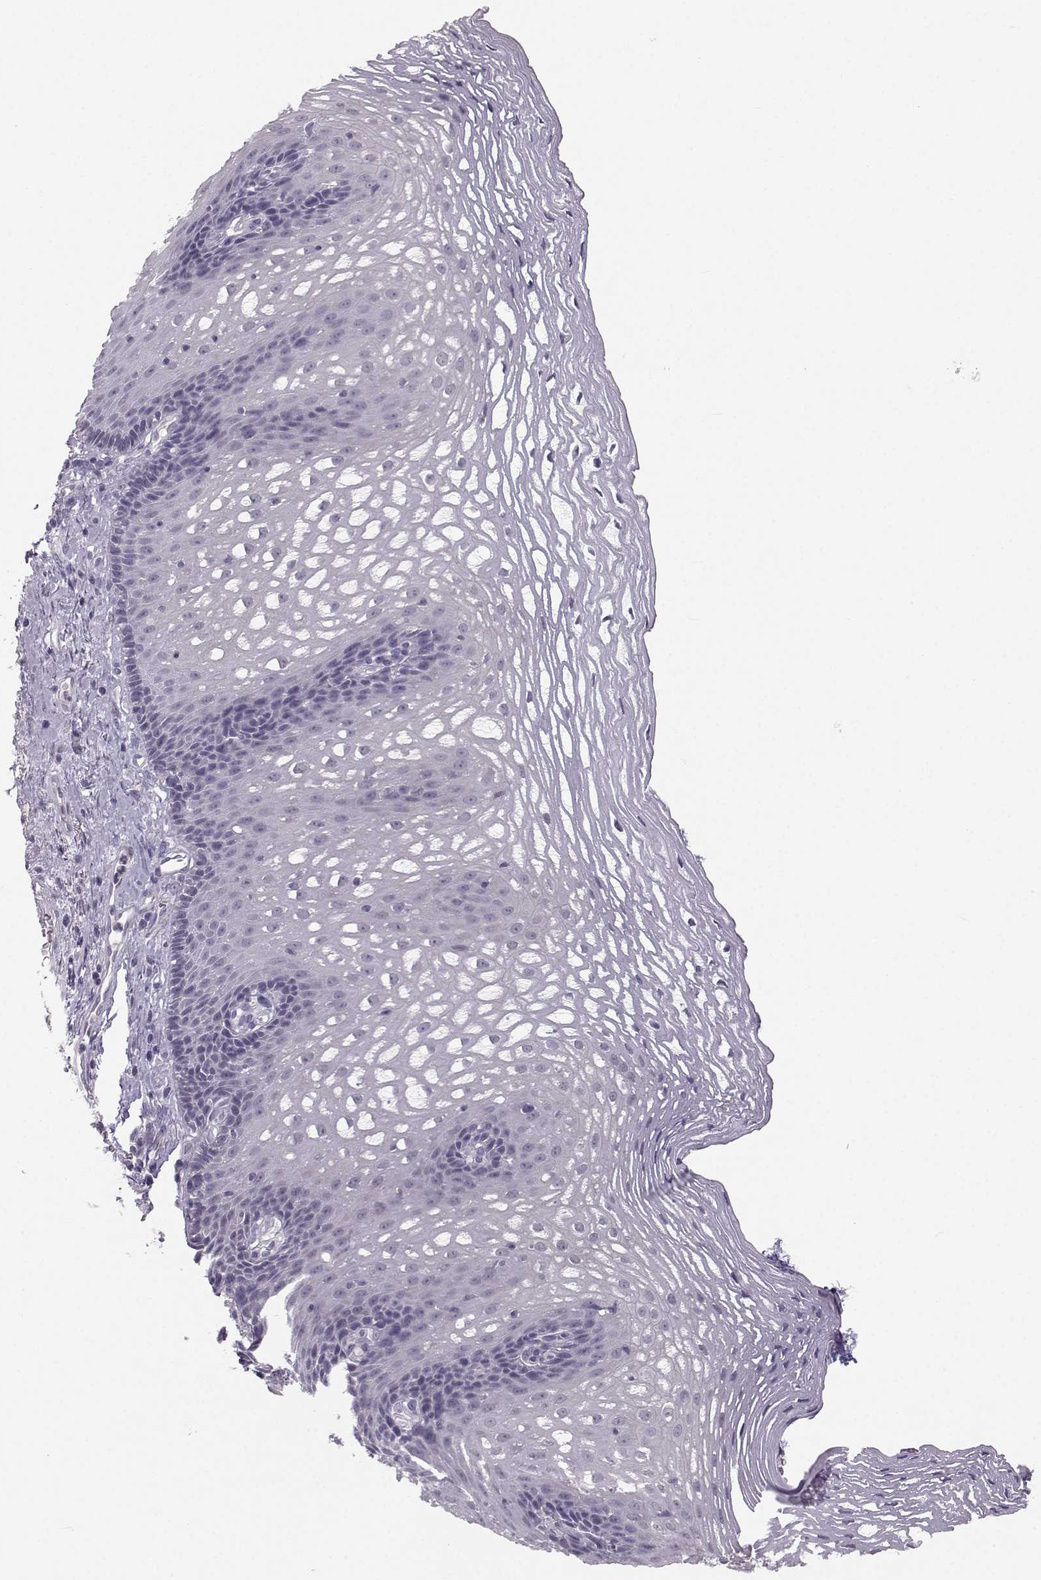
{"staining": {"intensity": "negative", "quantity": "none", "location": "none"}, "tissue": "esophagus", "cell_type": "Squamous epithelial cells", "image_type": "normal", "snomed": [{"axis": "morphology", "description": "Normal tissue, NOS"}, {"axis": "topography", "description": "Esophagus"}], "caption": "Squamous epithelial cells show no significant protein positivity in unremarkable esophagus.", "gene": "MROH7", "patient": {"sex": "male", "age": 76}}